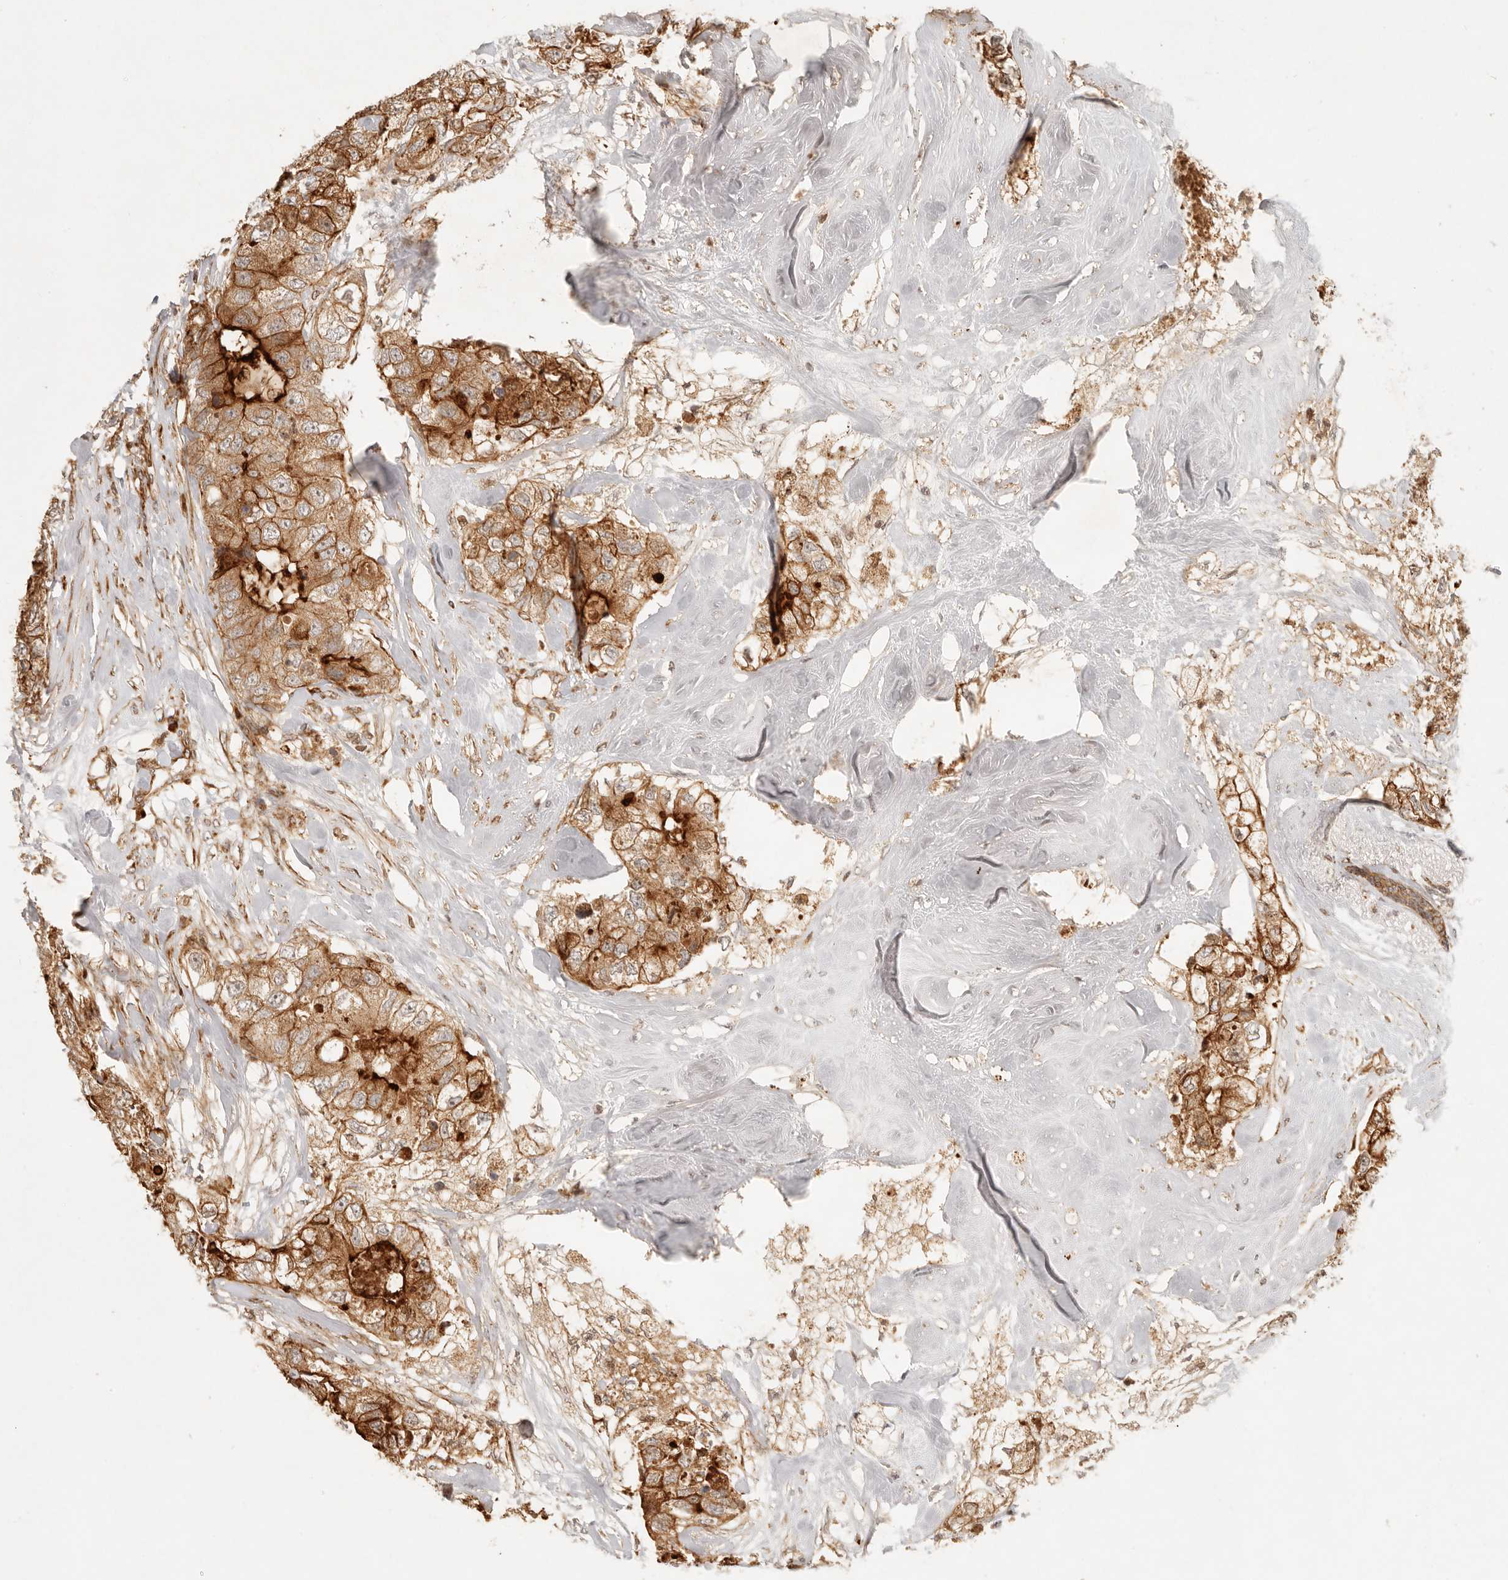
{"staining": {"intensity": "strong", "quantity": ">75%", "location": "cytoplasmic/membranous"}, "tissue": "breast cancer", "cell_type": "Tumor cells", "image_type": "cancer", "snomed": [{"axis": "morphology", "description": "Duct carcinoma"}, {"axis": "topography", "description": "Breast"}], "caption": "Breast invasive ductal carcinoma stained with a brown dye reveals strong cytoplasmic/membranous positive expression in approximately >75% of tumor cells.", "gene": "KLHL38", "patient": {"sex": "female", "age": 62}}